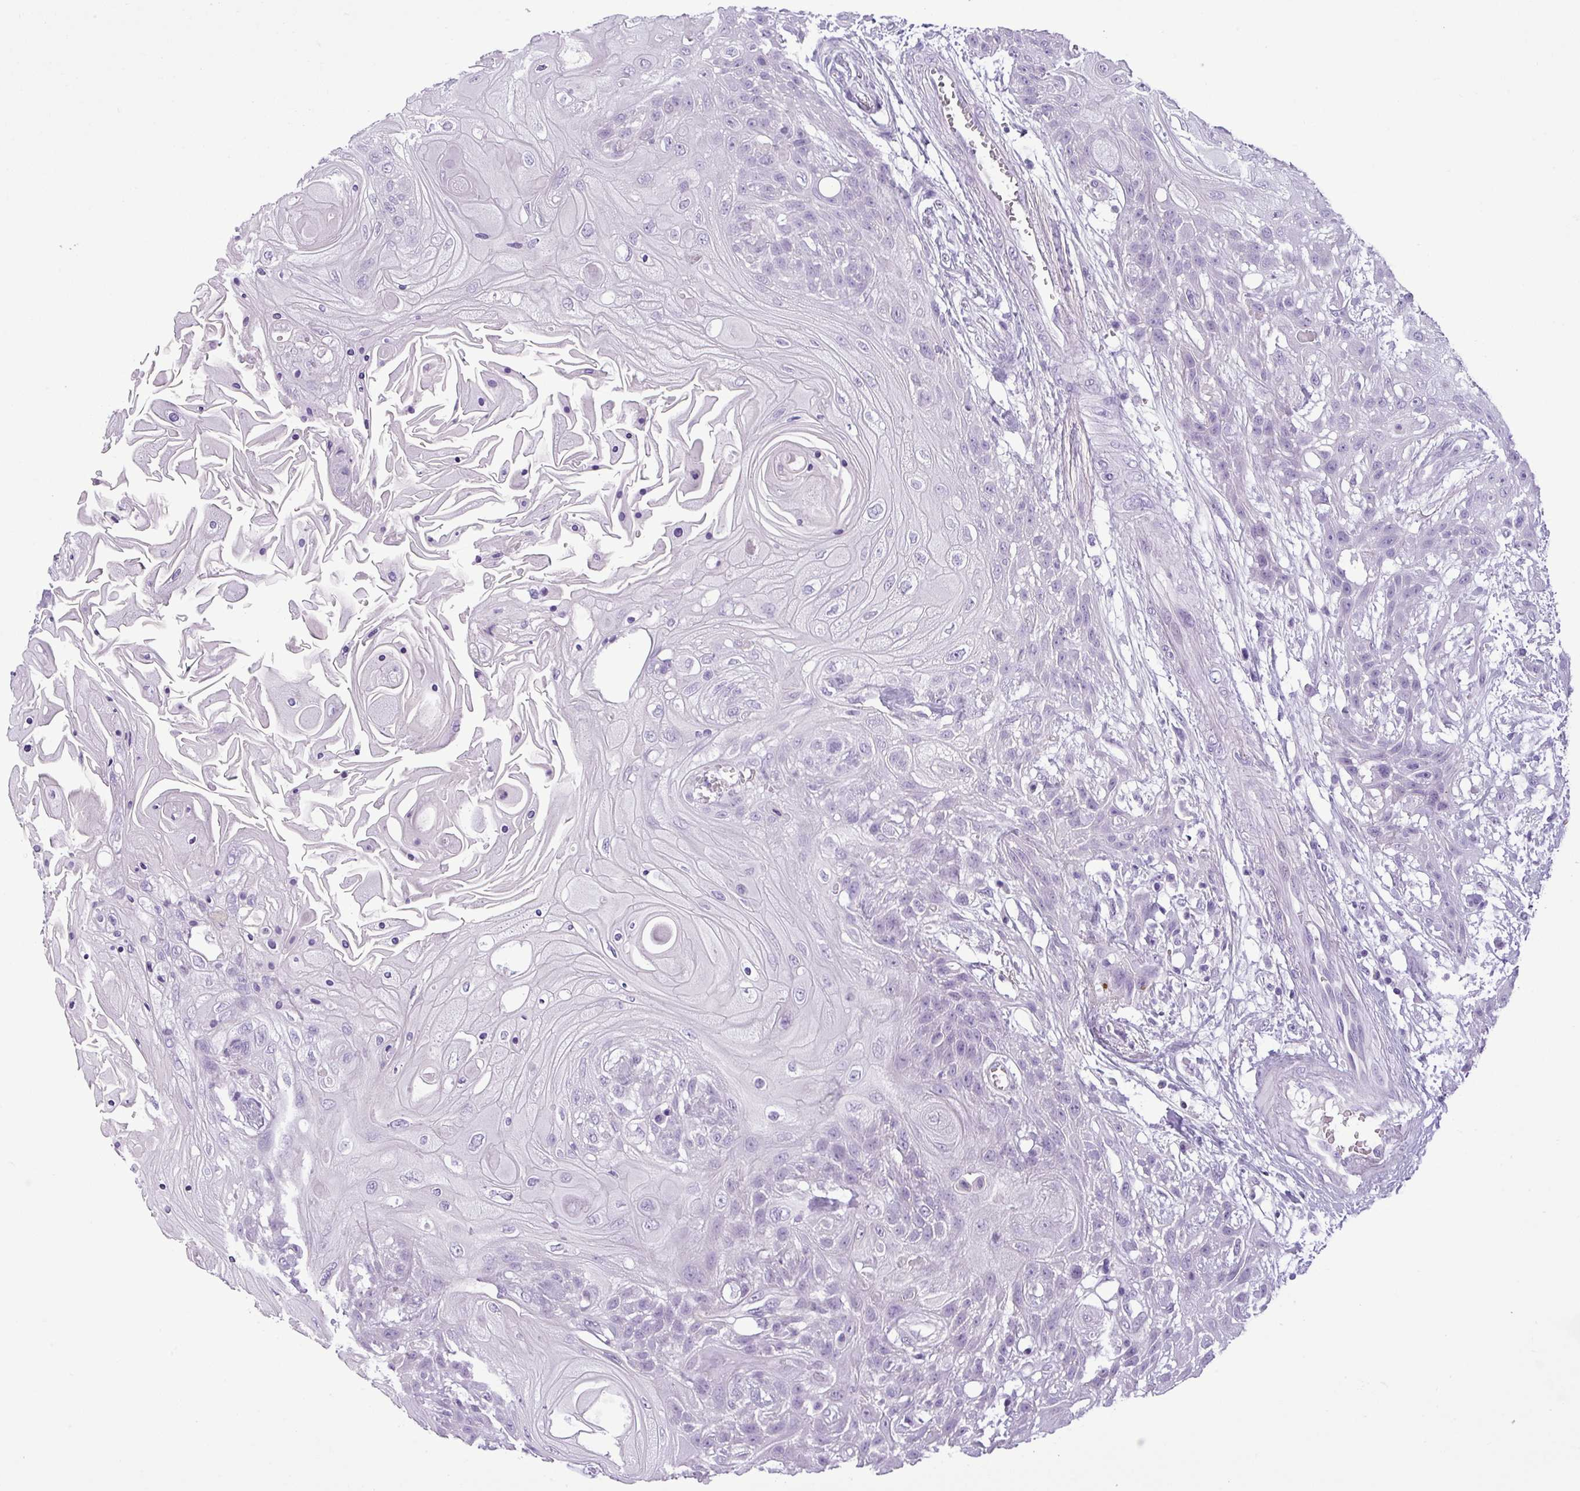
{"staining": {"intensity": "negative", "quantity": "none", "location": "none"}, "tissue": "head and neck cancer", "cell_type": "Tumor cells", "image_type": "cancer", "snomed": [{"axis": "morphology", "description": "Squamous cell carcinoma, NOS"}, {"axis": "topography", "description": "Head-Neck"}], "caption": "A histopathology image of human head and neck cancer (squamous cell carcinoma) is negative for staining in tumor cells. (Brightfield microscopy of DAB (3,3'-diaminobenzidine) IHC at high magnification).", "gene": "CDH16", "patient": {"sex": "female", "age": 43}}